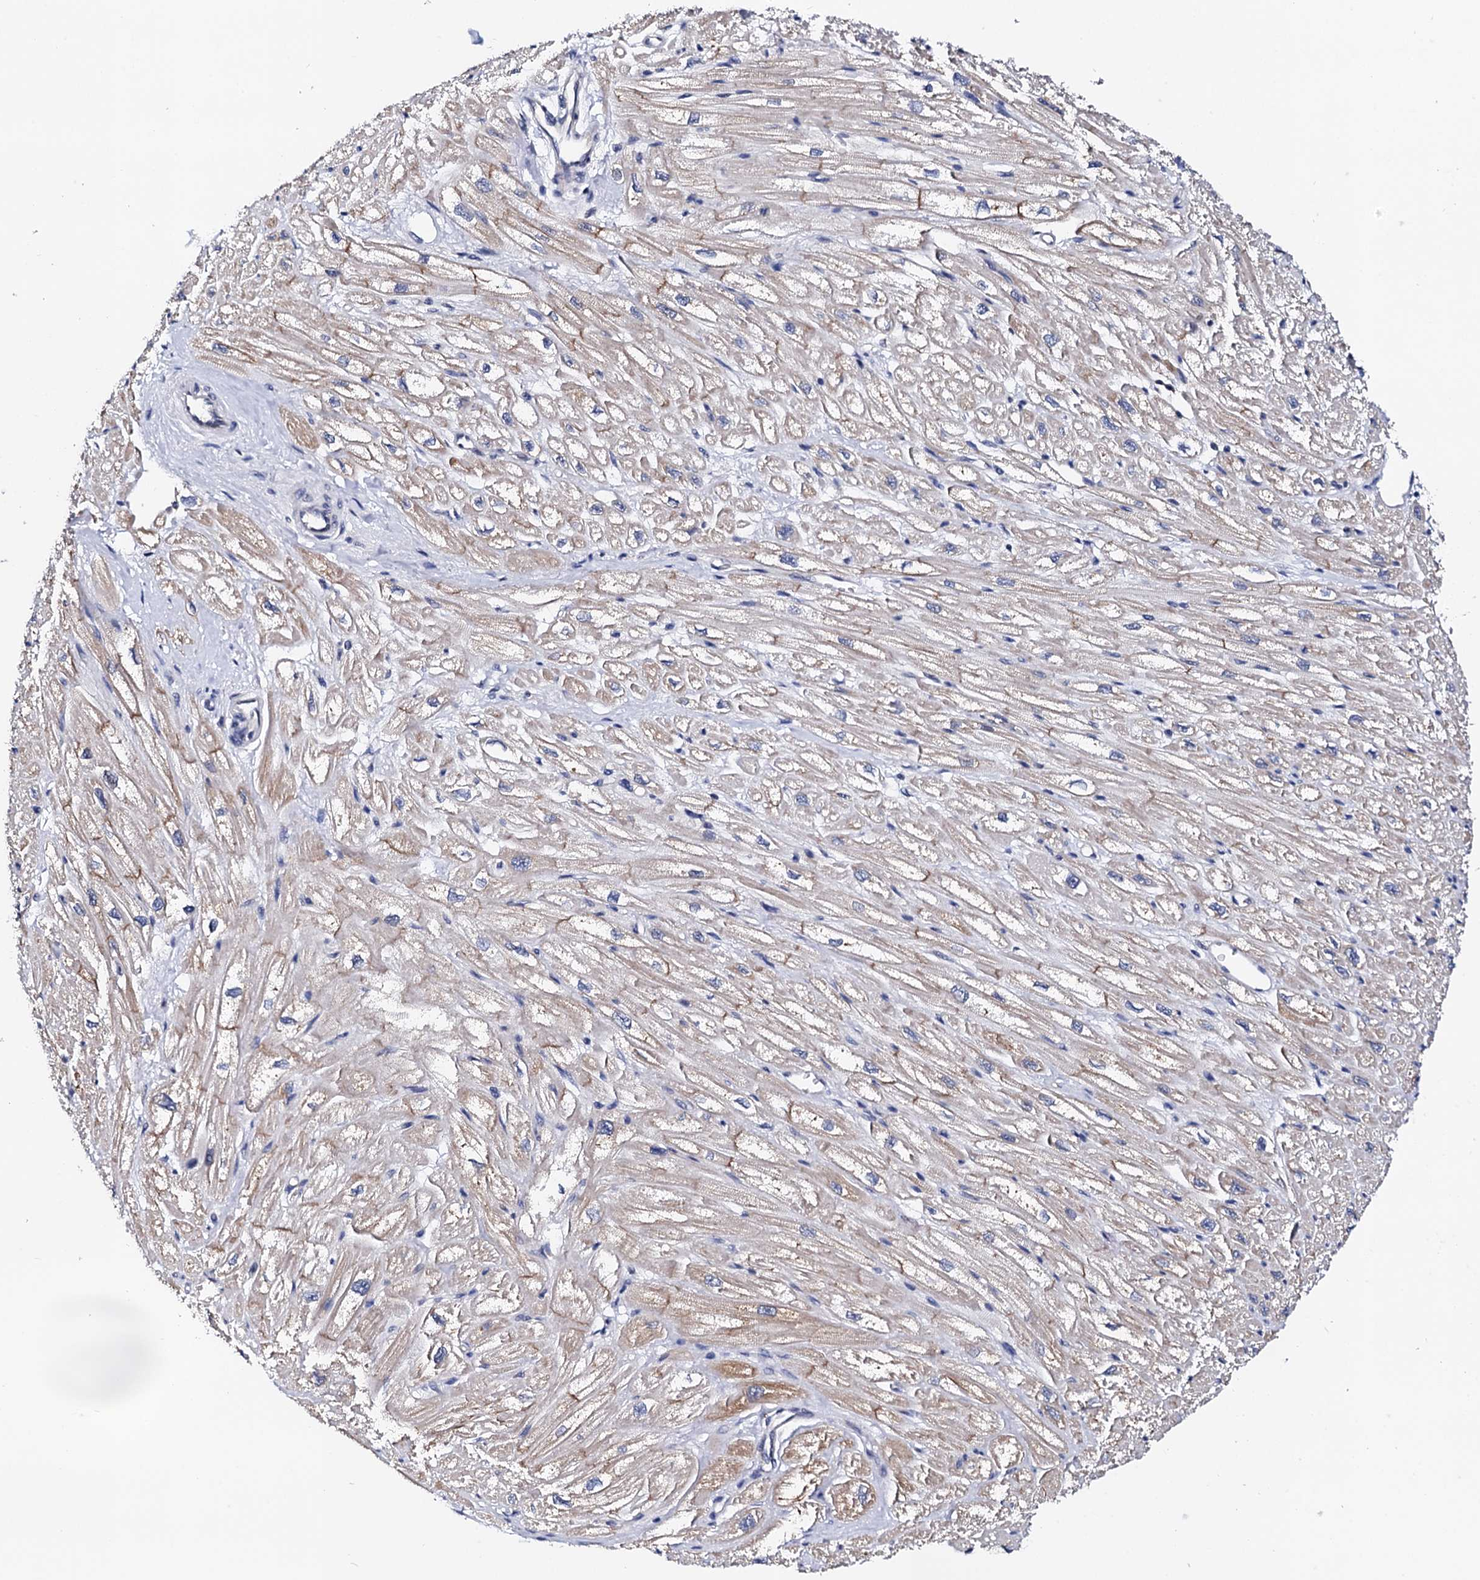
{"staining": {"intensity": "moderate", "quantity": "<25%", "location": "cytoplasmic/membranous"}, "tissue": "heart muscle", "cell_type": "Cardiomyocytes", "image_type": "normal", "snomed": [{"axis": "morphology", "description": "Normal tissue, NOS"}, {"axis": "topography", "description": "Heart"}], "caption": "Brown immunohistochemical staining in unremarkable human heart muscle demonstrates moderate cytoplasmic/membranous expression in about <25% of cardiomyocytes. The staining was performed using DAB (3,3'-diaminobenzidine) to visualize the protein expression in brown, while the nuclei were stained in blue with hematoxylin (Magnification: 20x).", "gene": "NUP58", "patient": {"sex": "male", "age": 50}}